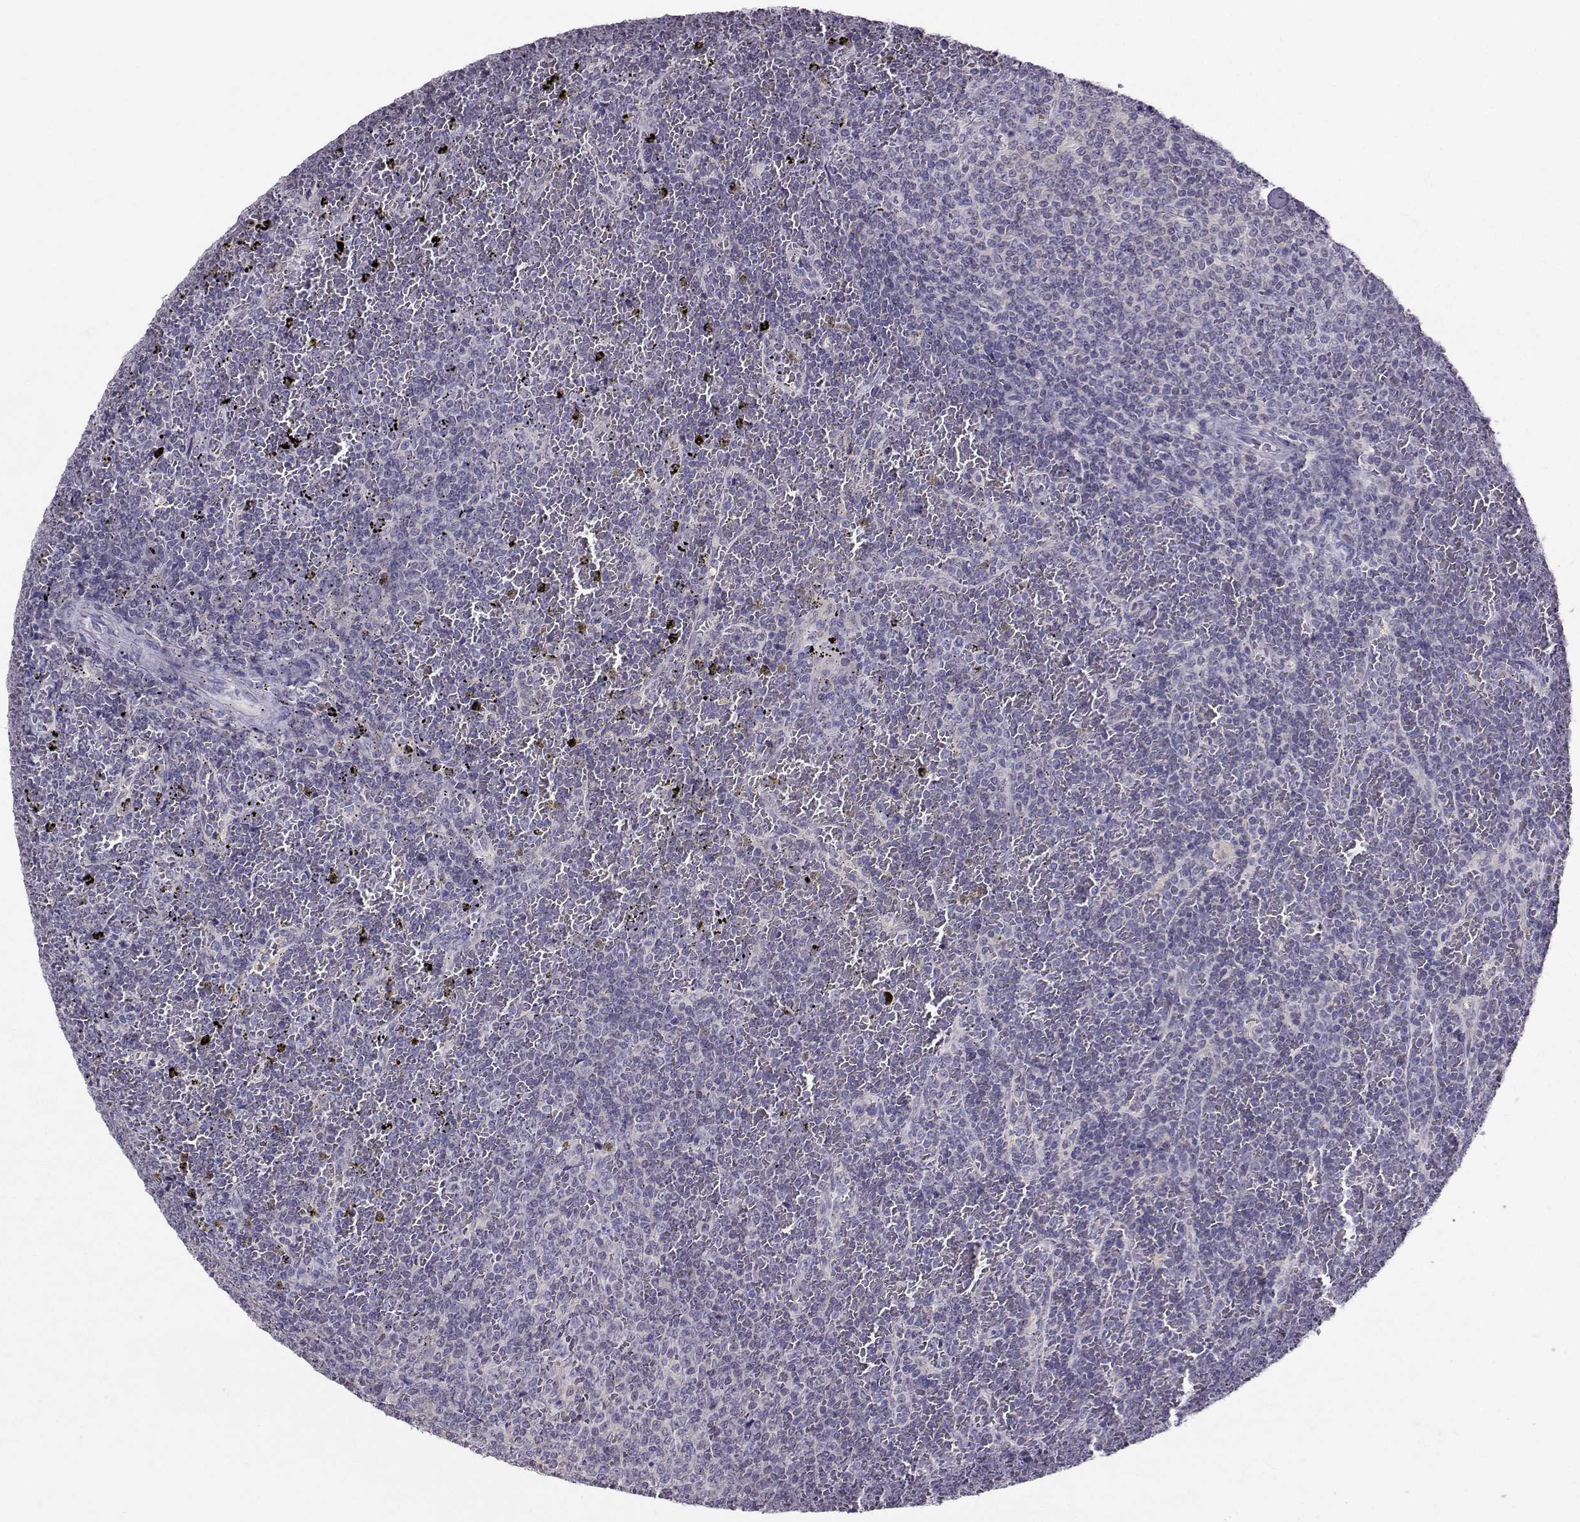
{"staining": {"intensity": "negative", "quantity": "none", "location": "none"}, "tissue": "lymphoma", "cell_type": "Tumor cells", "image_type": "cancer", "snomed": [{"axis": "morphology", "description": "Malignant lymphoma, non-Hodgkin's type, Low grade"}, {"axis": "topography", "description": "Spleen"}], "caption": "Photomicrograph shows no protein positivity in tumor cells of lymphoma tissue.", "gene": "PGK1", "patient": {"sex": "female", "age": 77}}